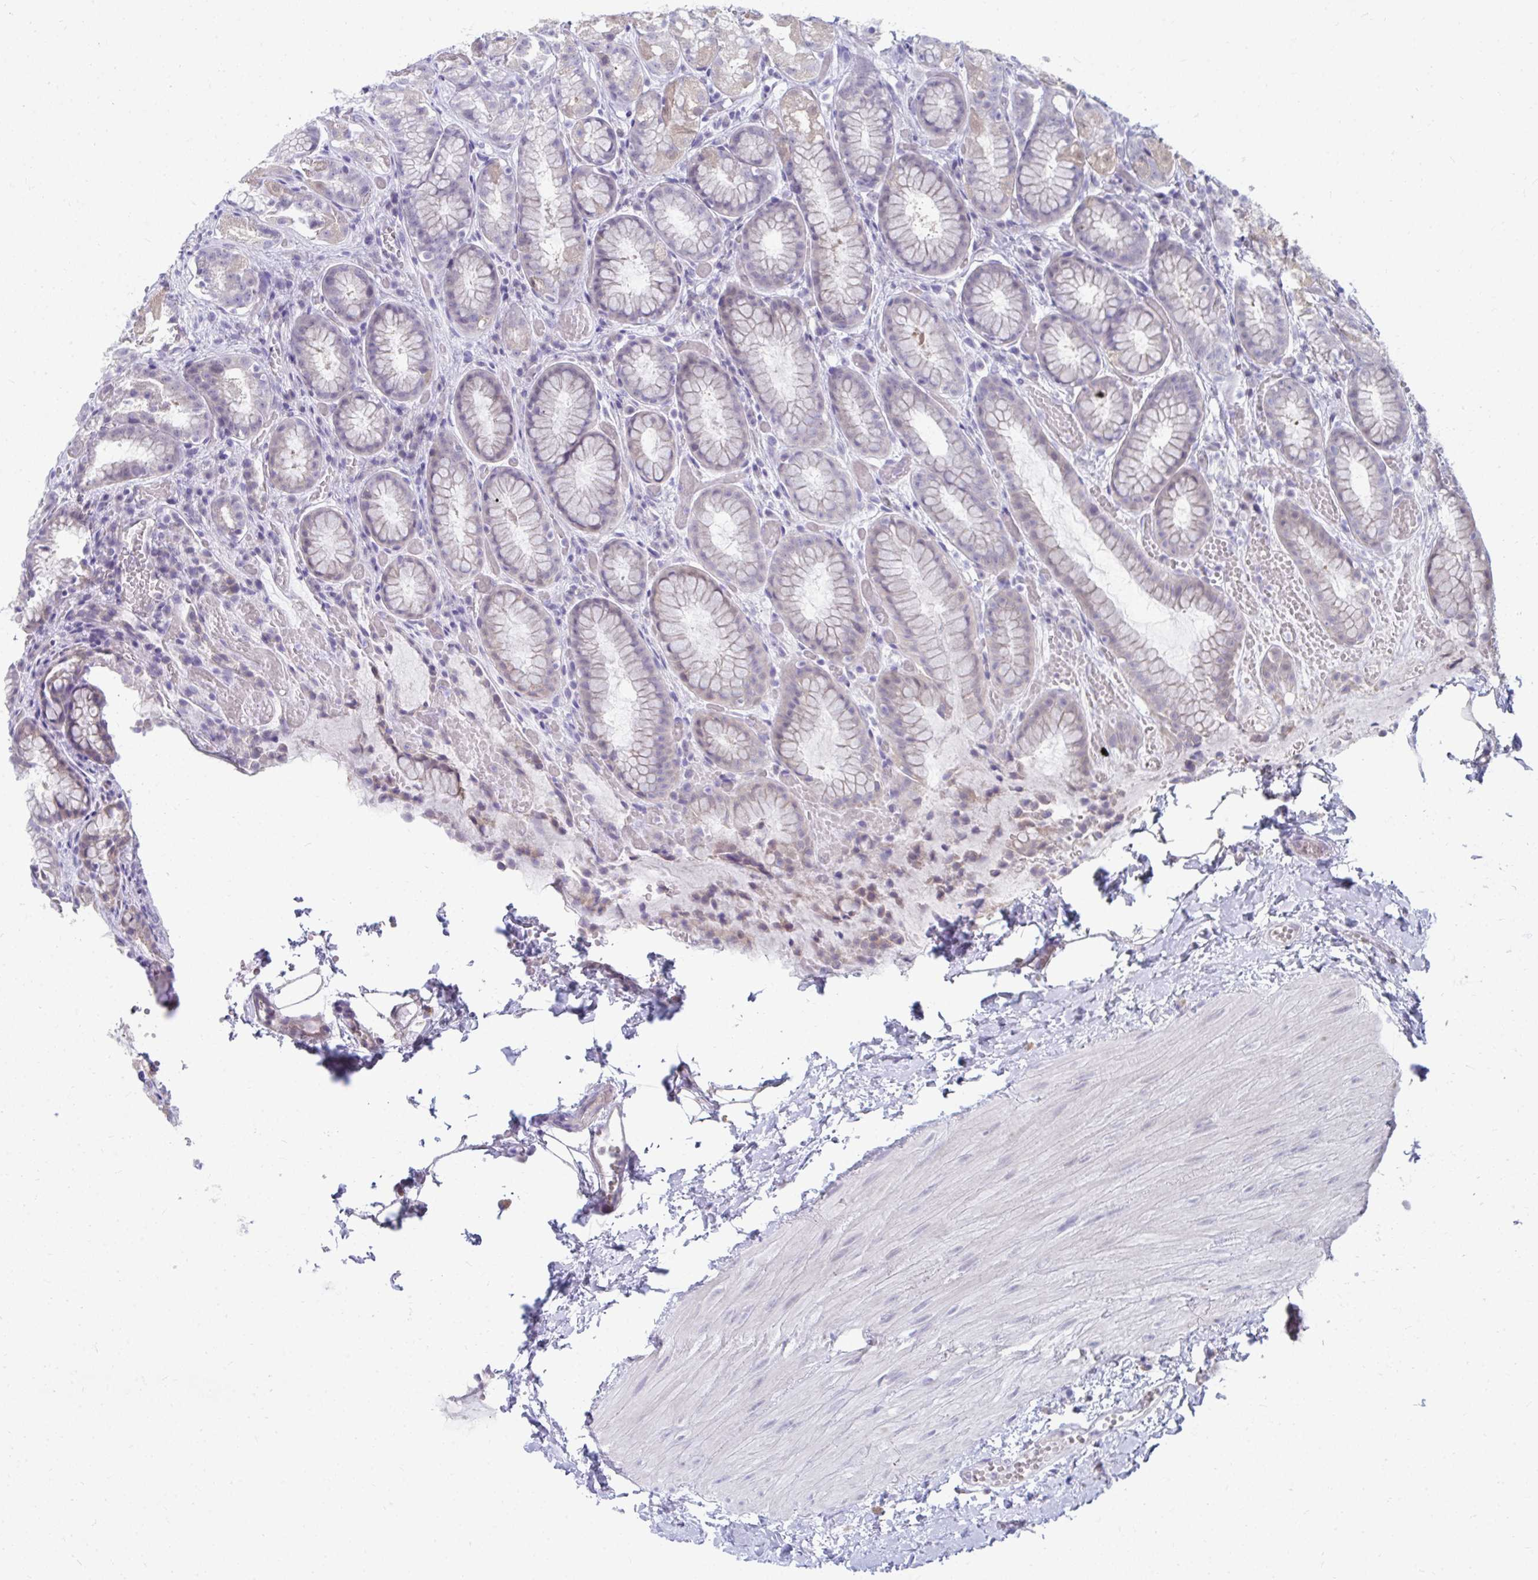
{"staining": {"intensity": "negative", "quantity": "none", "location": "none"}, "tissue": "stomach", "cell_type": "Glandular cells", "image_type": "normal", "snomed": [{"axis": "morphology", "description": "Normal tissue, NOS"}, {"axis": "topography", "description": "Stomach"}], "caption": "The image demonstrates no significant positivity in glandular cells of stomach.", "gene": "MROH8", "patient": {"sex": "male", "age": 70}}